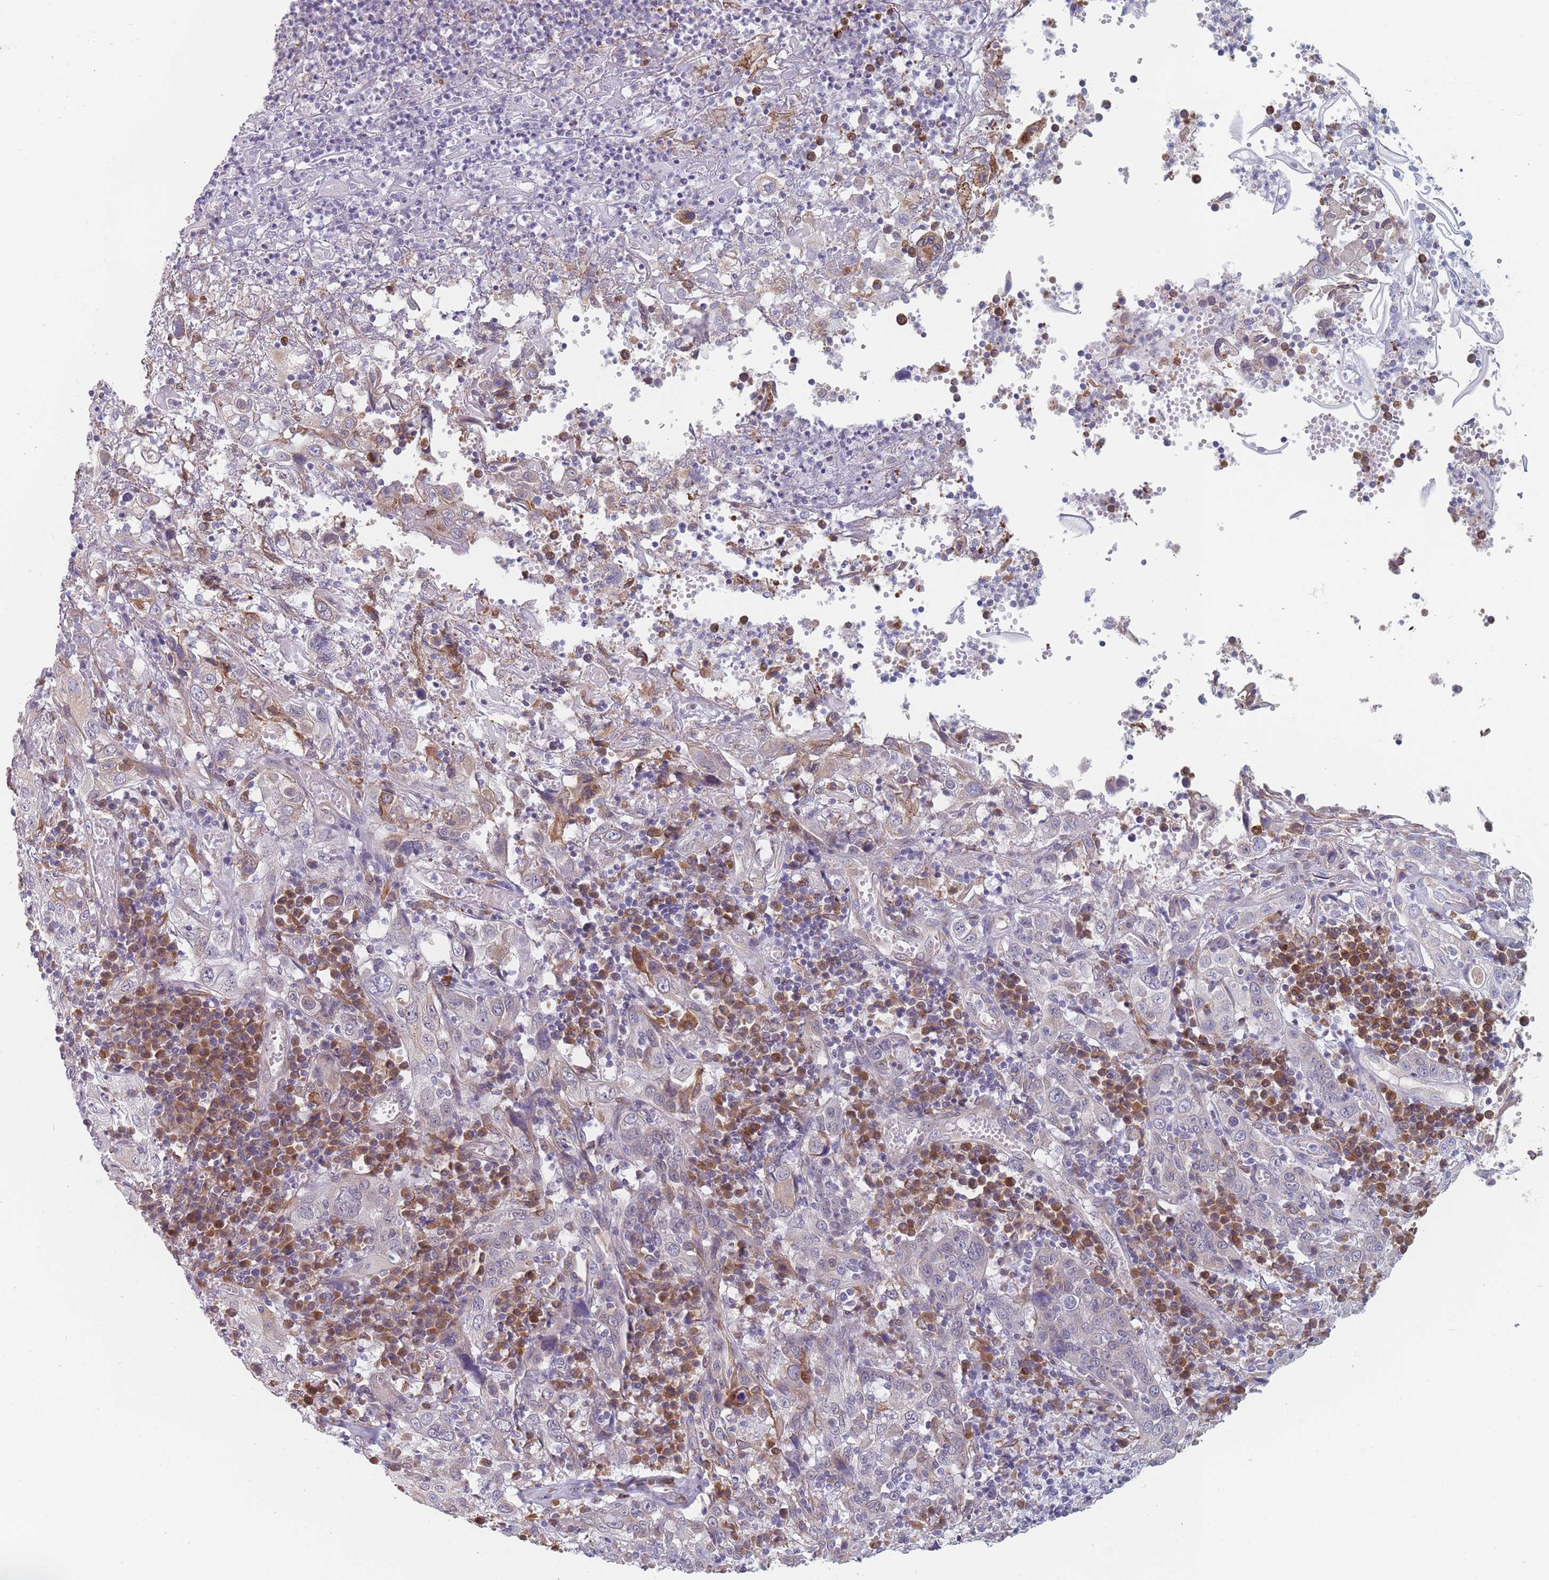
{"staining": {"intensity": "weak", "quantity": "<25%", "location": "cytoplasmic/membranous"}, "tissue": "cervical cancer", "cell_type": "Tumor cells", "image_type": "cancer", "snomed": [{"axis": "morphology", "description": "Squamous cell carcinoma, NOS"}, {"axis": "topography", "description": "Cervix"}], "caption": "IHC micrograph of squamous cell carcinoma (cervical) stained for a protein (brown), which shows no staining in tumor cells.", "gene": "TMED10", "patient": {"sex": "female", "age": 46}}